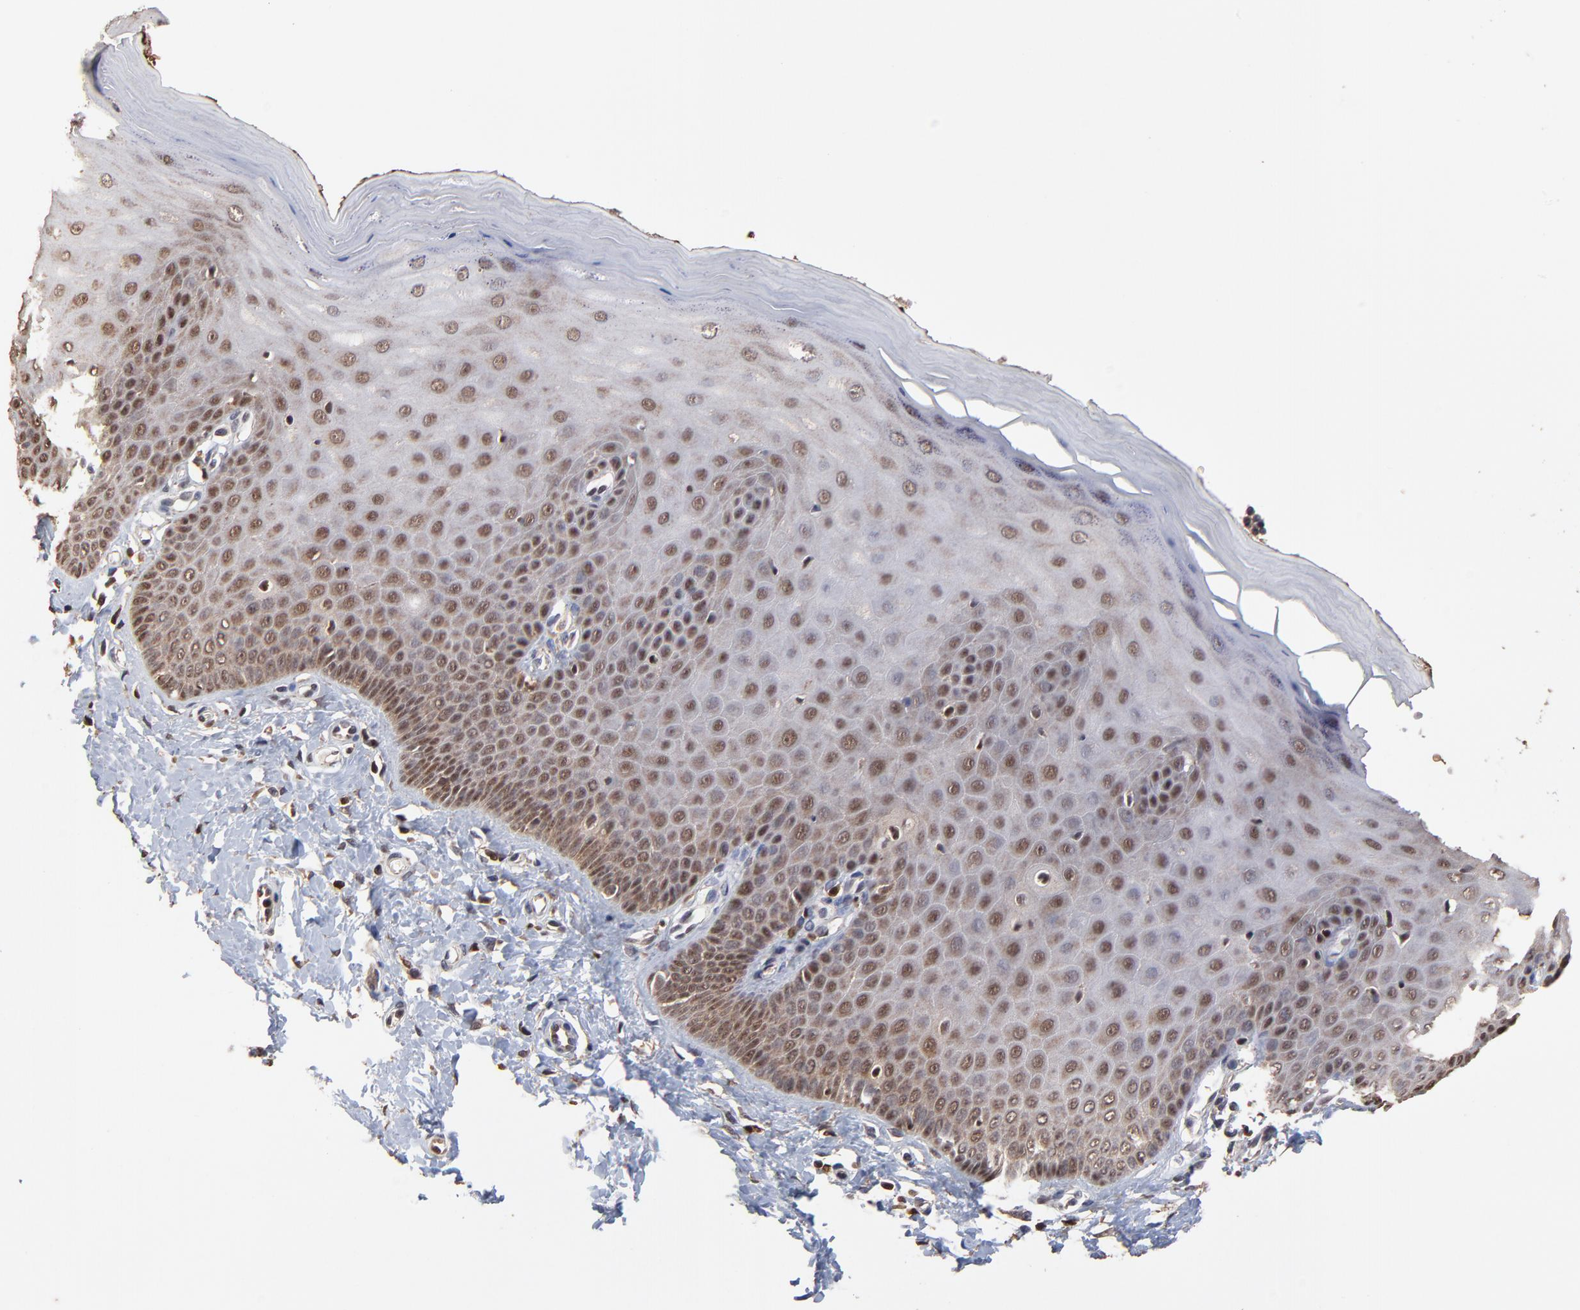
{"staining": {"intensity": "weak", "quantity": ">75%", "location": "nuclear"}, "tissue": "cervix", "cell_type": "Glandular cells", "image_type": "normal", "snomed": [{"axis": "morphology", "description": "Normal tissue, NOS"}, {"axis": "topography", "description": "Cervix"}], "caption": "This is a micrograph of IHC staining of unremarkable cervix, which shows weak positivity in the nuclear of glandular cells.", "gene": "CASP1", "patient": {"sex": "female", "age": 55}}